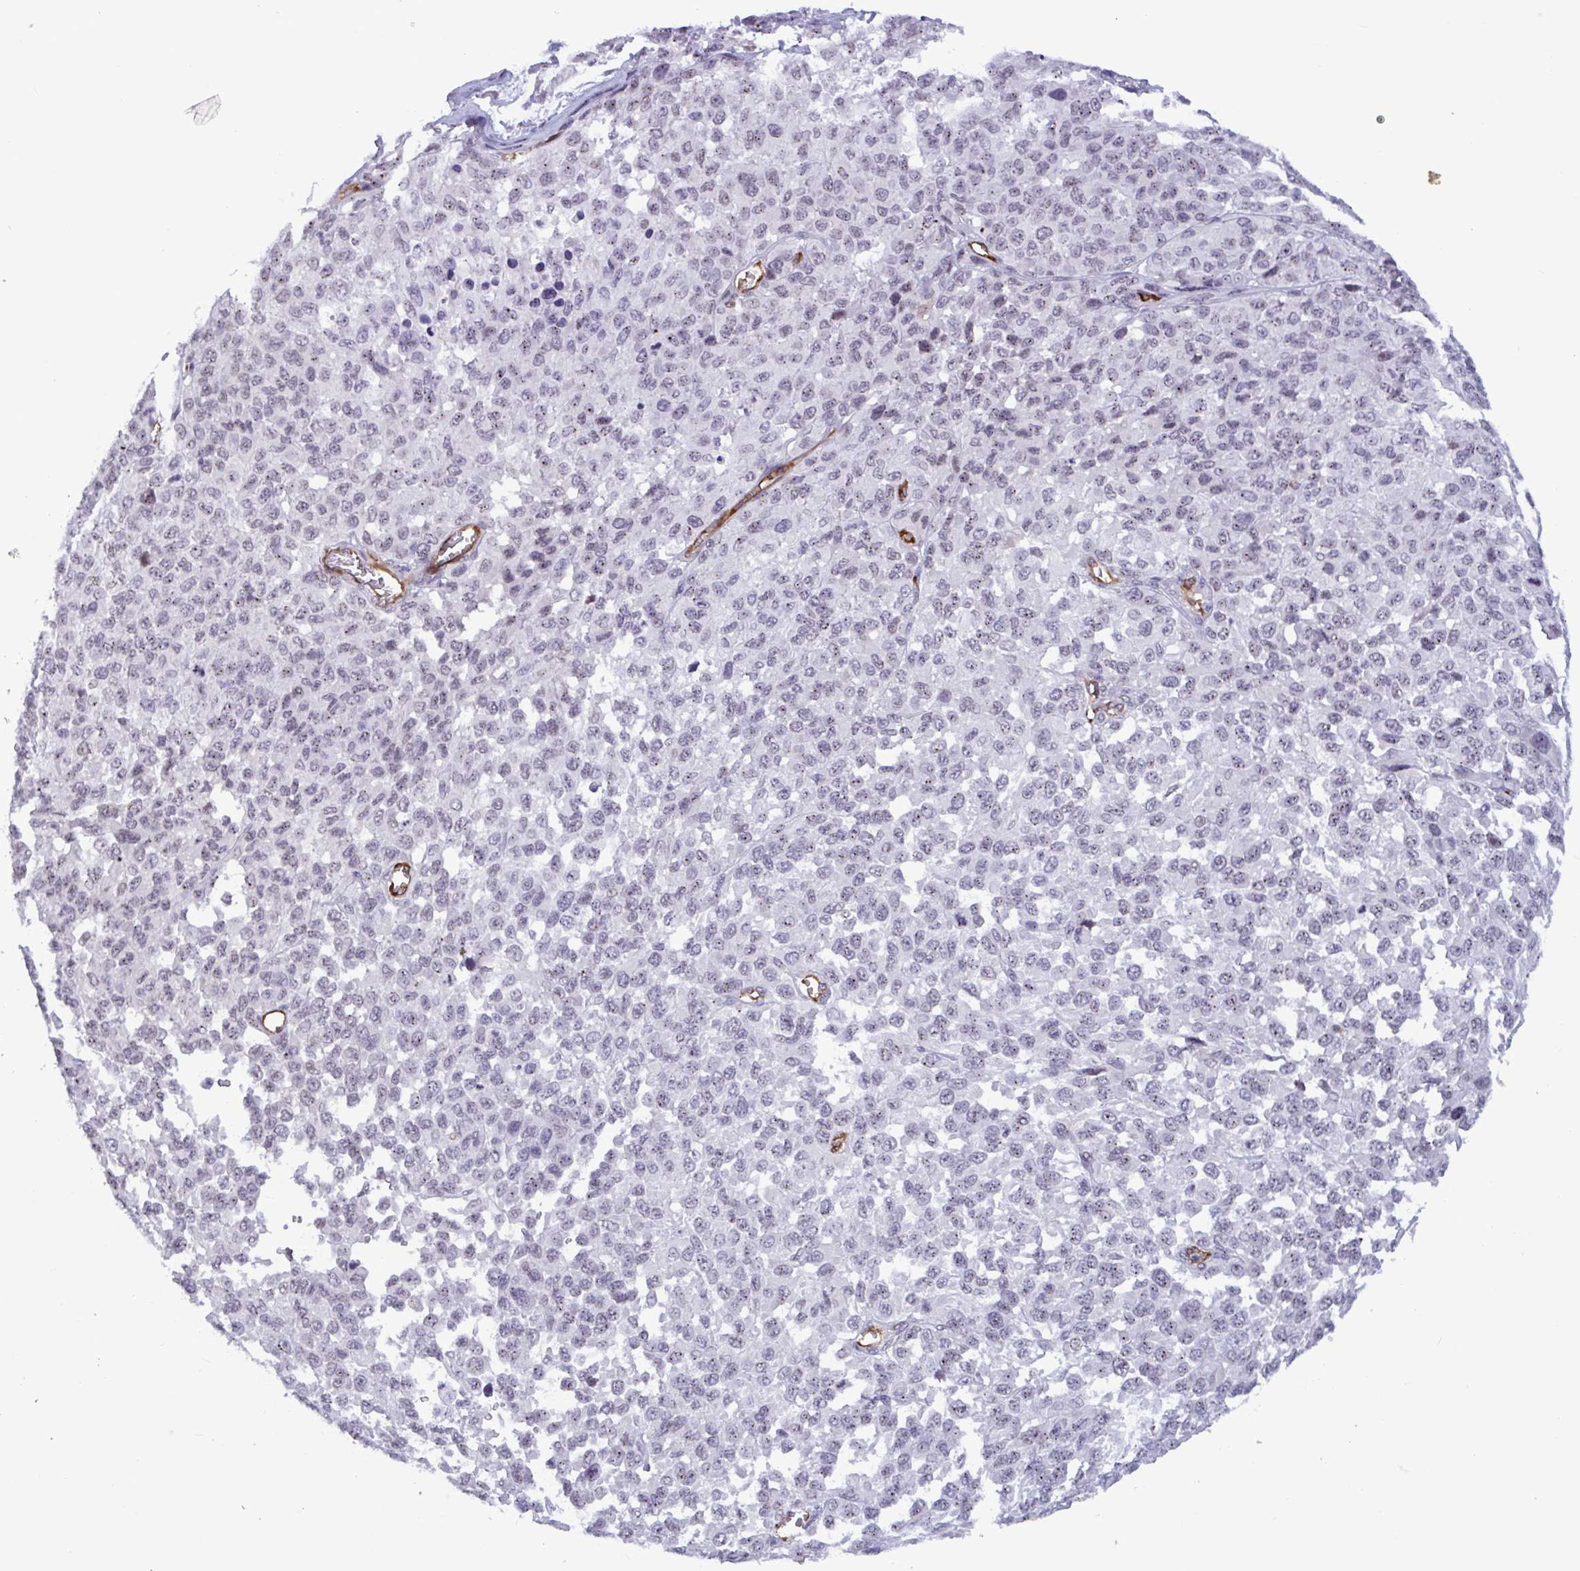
{"staining": {"intensity": "weak", "quantity": "<25%", "location": "nuclear"}, "tissue": "melanoma", "cell_type": "Tumor cells", "image_type": "cancer", "snomed": [{"axis": "morphology", "description": "Malignant melanoma, NOS"}, {"axis": "topography", "description": "Skin"}], "caption": "High magnification brightfield microscopy of melanoma stained with DAB (3,3'-diaminobenzidine) (brown) and counterstained with hematoxylin (blue): tumor cells show no significant staining.", "gene": "EML1", "patient": {"sex": "male", "age": 62}}